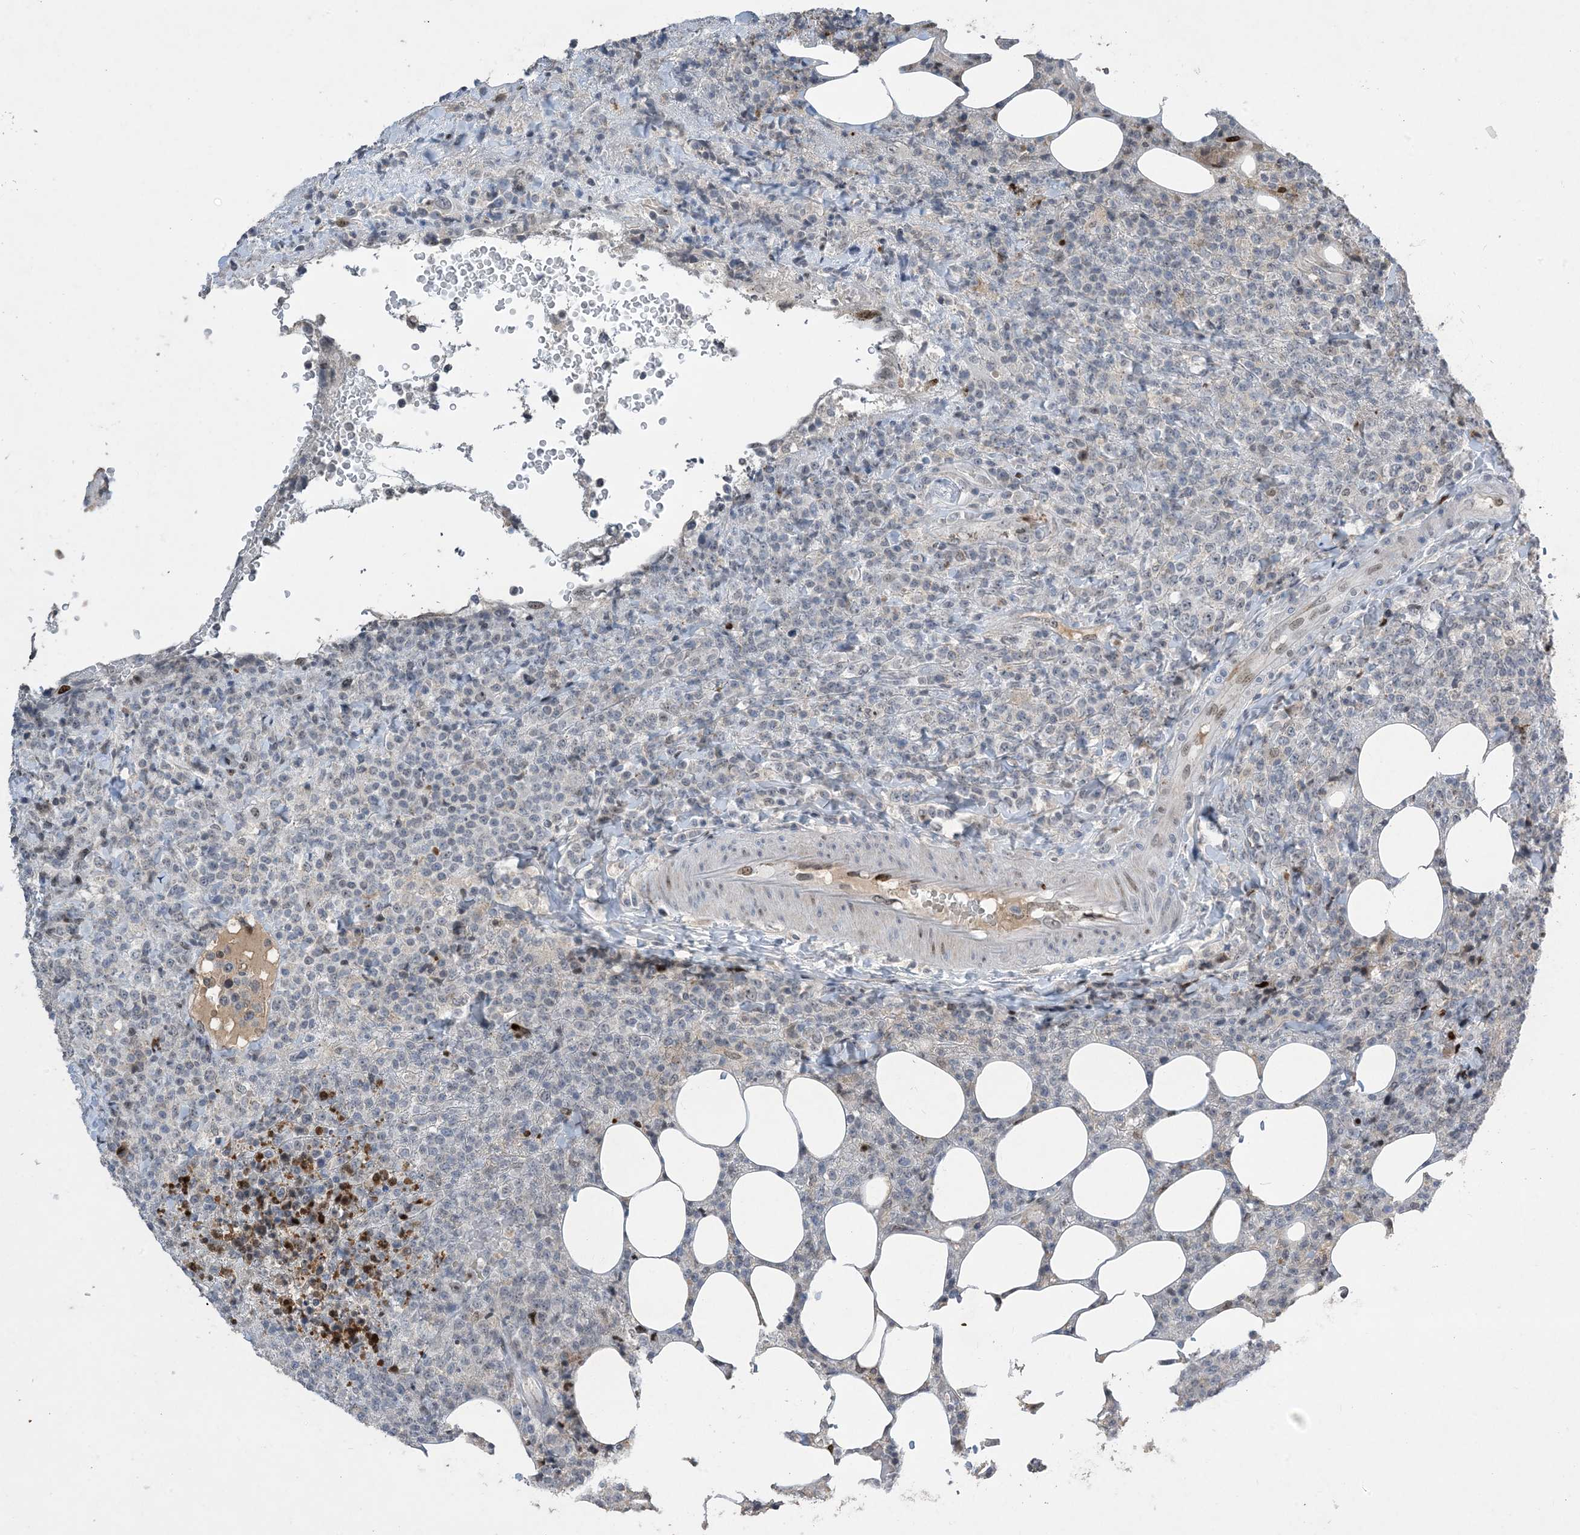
{"staining": {"intensity": "negative", "quantity": "none", "location": "none"}, "tissue": "lymphoma", "cell_type": "Tumor cells", "image_type": "cancer", "snomed": [{"axis": "morphology", "description": "Malignant lymphoma, non-Hodgkin's type, High grade"}, {"axis": "topography", "description": "Lymph node"}], "caption": "This is a photomicrograph of immunohistochemistry staining of lymphoma, which shows no positivity in tumor cells.", "gene": "SLC25A53", "patient": {"sex": "male", "age": 13}}